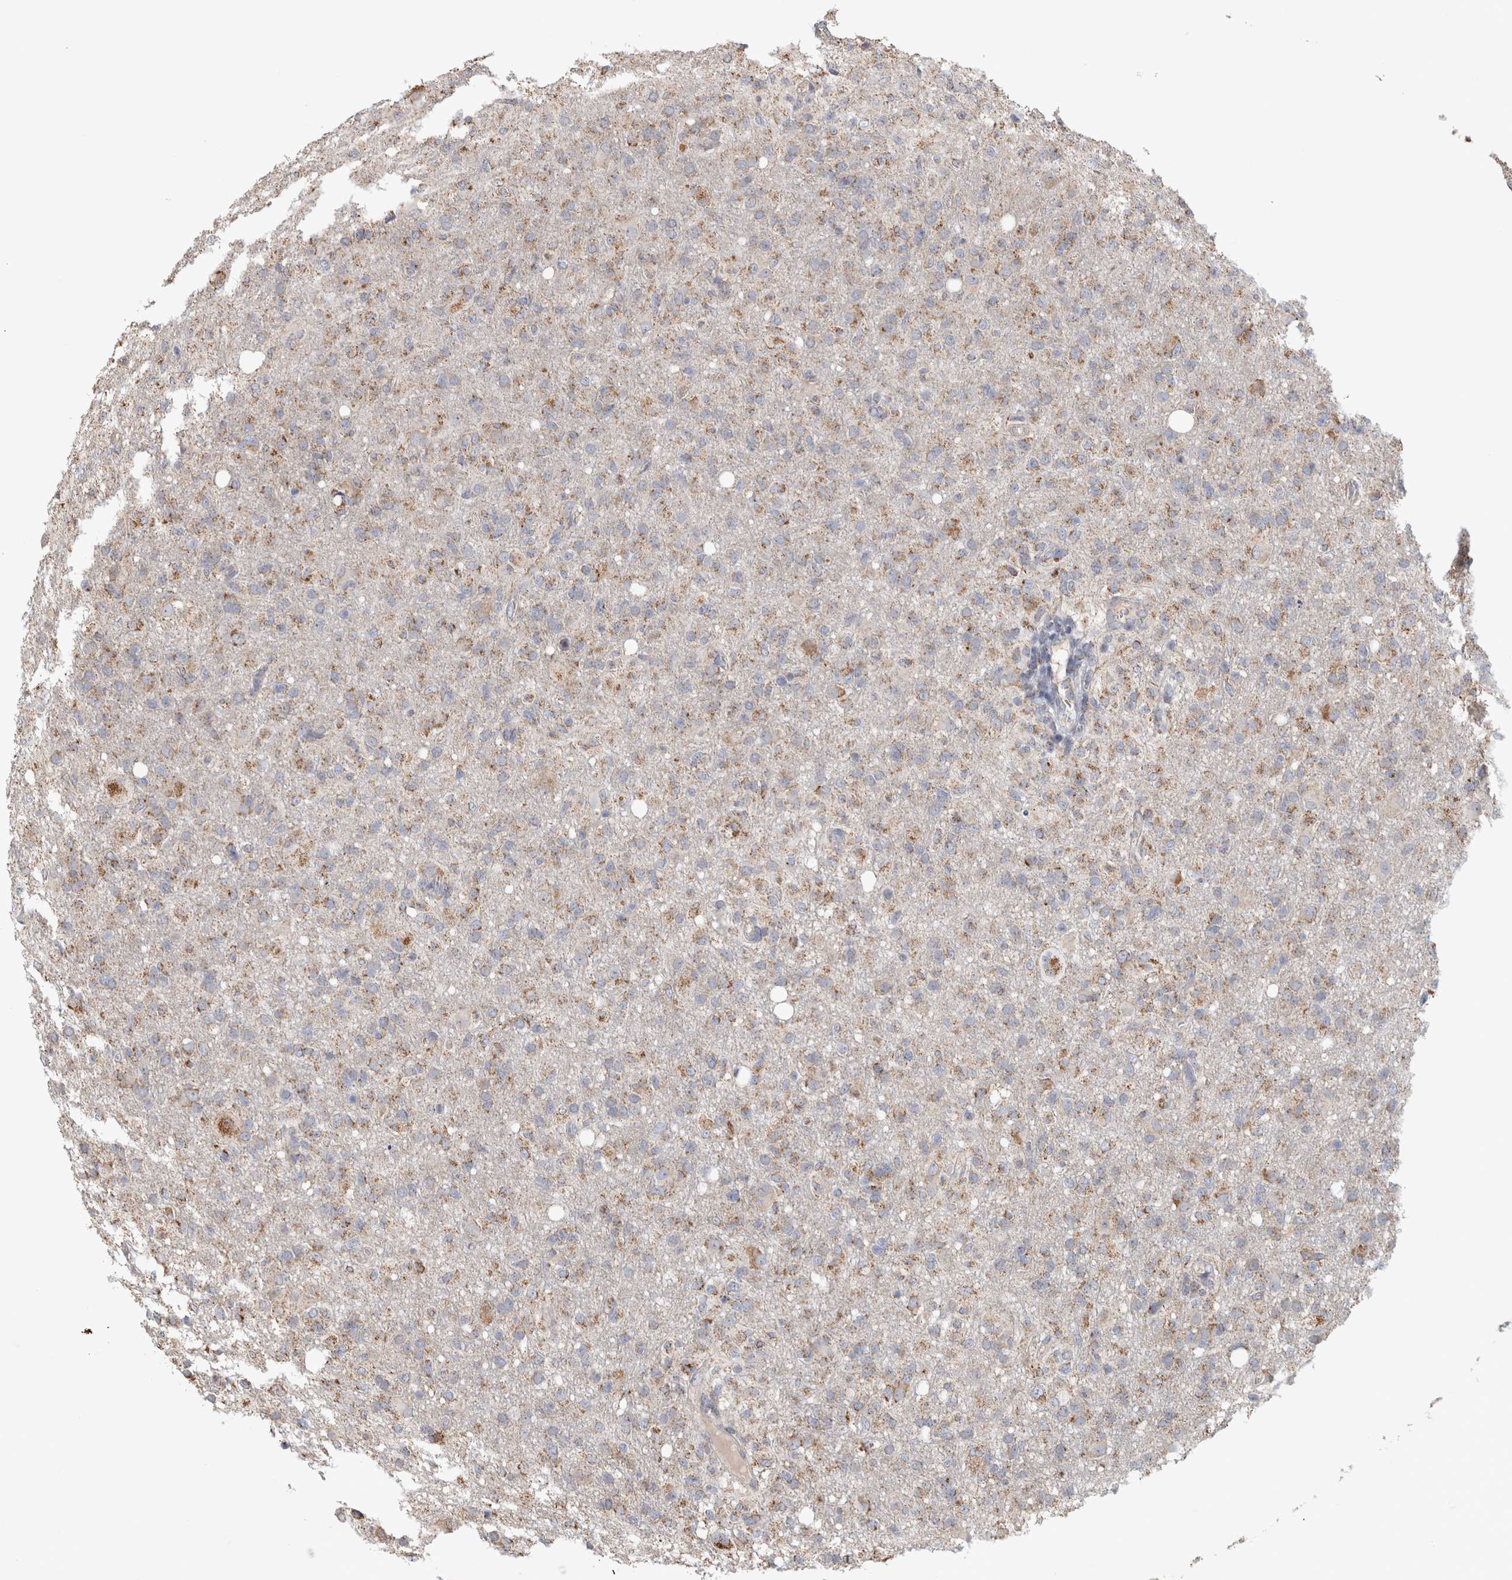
{"staining": {"intensity": "moderate", "quantity": "25%-75%", "location": "cytoplasmic/membranous"}, "tissue": "glioma", "cell_type": "Tumor cells", "image_type": "cancer", "snomed": [{"axis": "morphology", "description": "Glioma, malignant, High grade"}, {"axis": "topography", "description": "Brain"}], "caption": "A micrograph of human malignant high-grade glioma stained for a protein exhibits moderate cytoplasmic/membranous brown staining in tumor cells. The protein of interest is shown in brown color, while the nuclei are stained blue.", "gene": "ST8SIA1", "patient": {"sex": "female", "age": 57}}